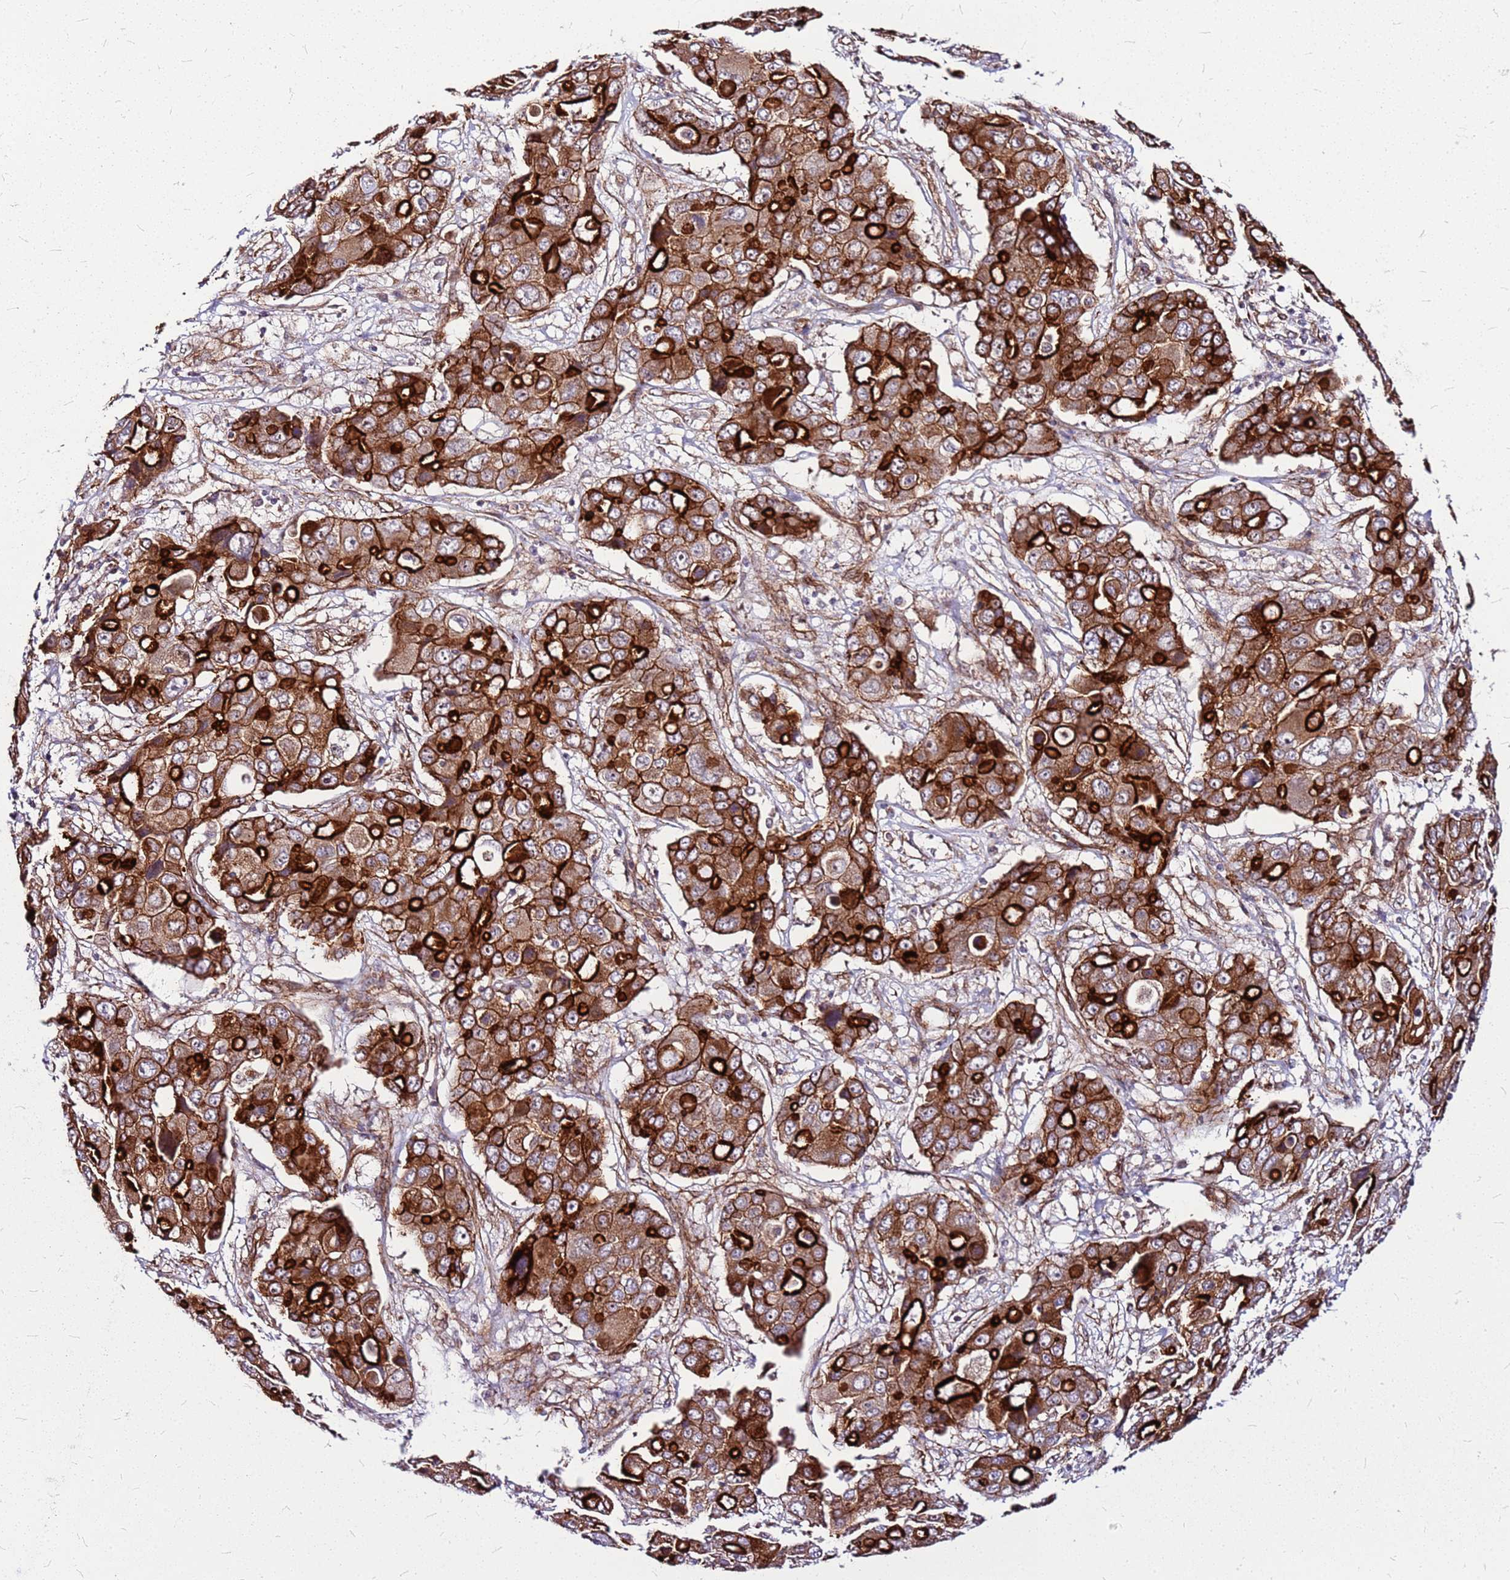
{"staining": {"intensity": "strong", "quantity": ">75%", "location": "cytoplasmic/membranous"}, "tissue": "liver cancer", "cell_type": "Tumor cells", "image_type": "cancer", "snomed": [{"axis": "morphology", "description": "Cholangiocarcinoma"}, {"axis": "topography", "description": "Liver"}], "caption": "Immunohistochemical staining of human liver cancer demonstrates high levels of strong cytoplasmic/membranous staining in about >75% of tumor cells.", "gene": "TOPAZ1", "patient": {"sex": "male", "age": 67}}